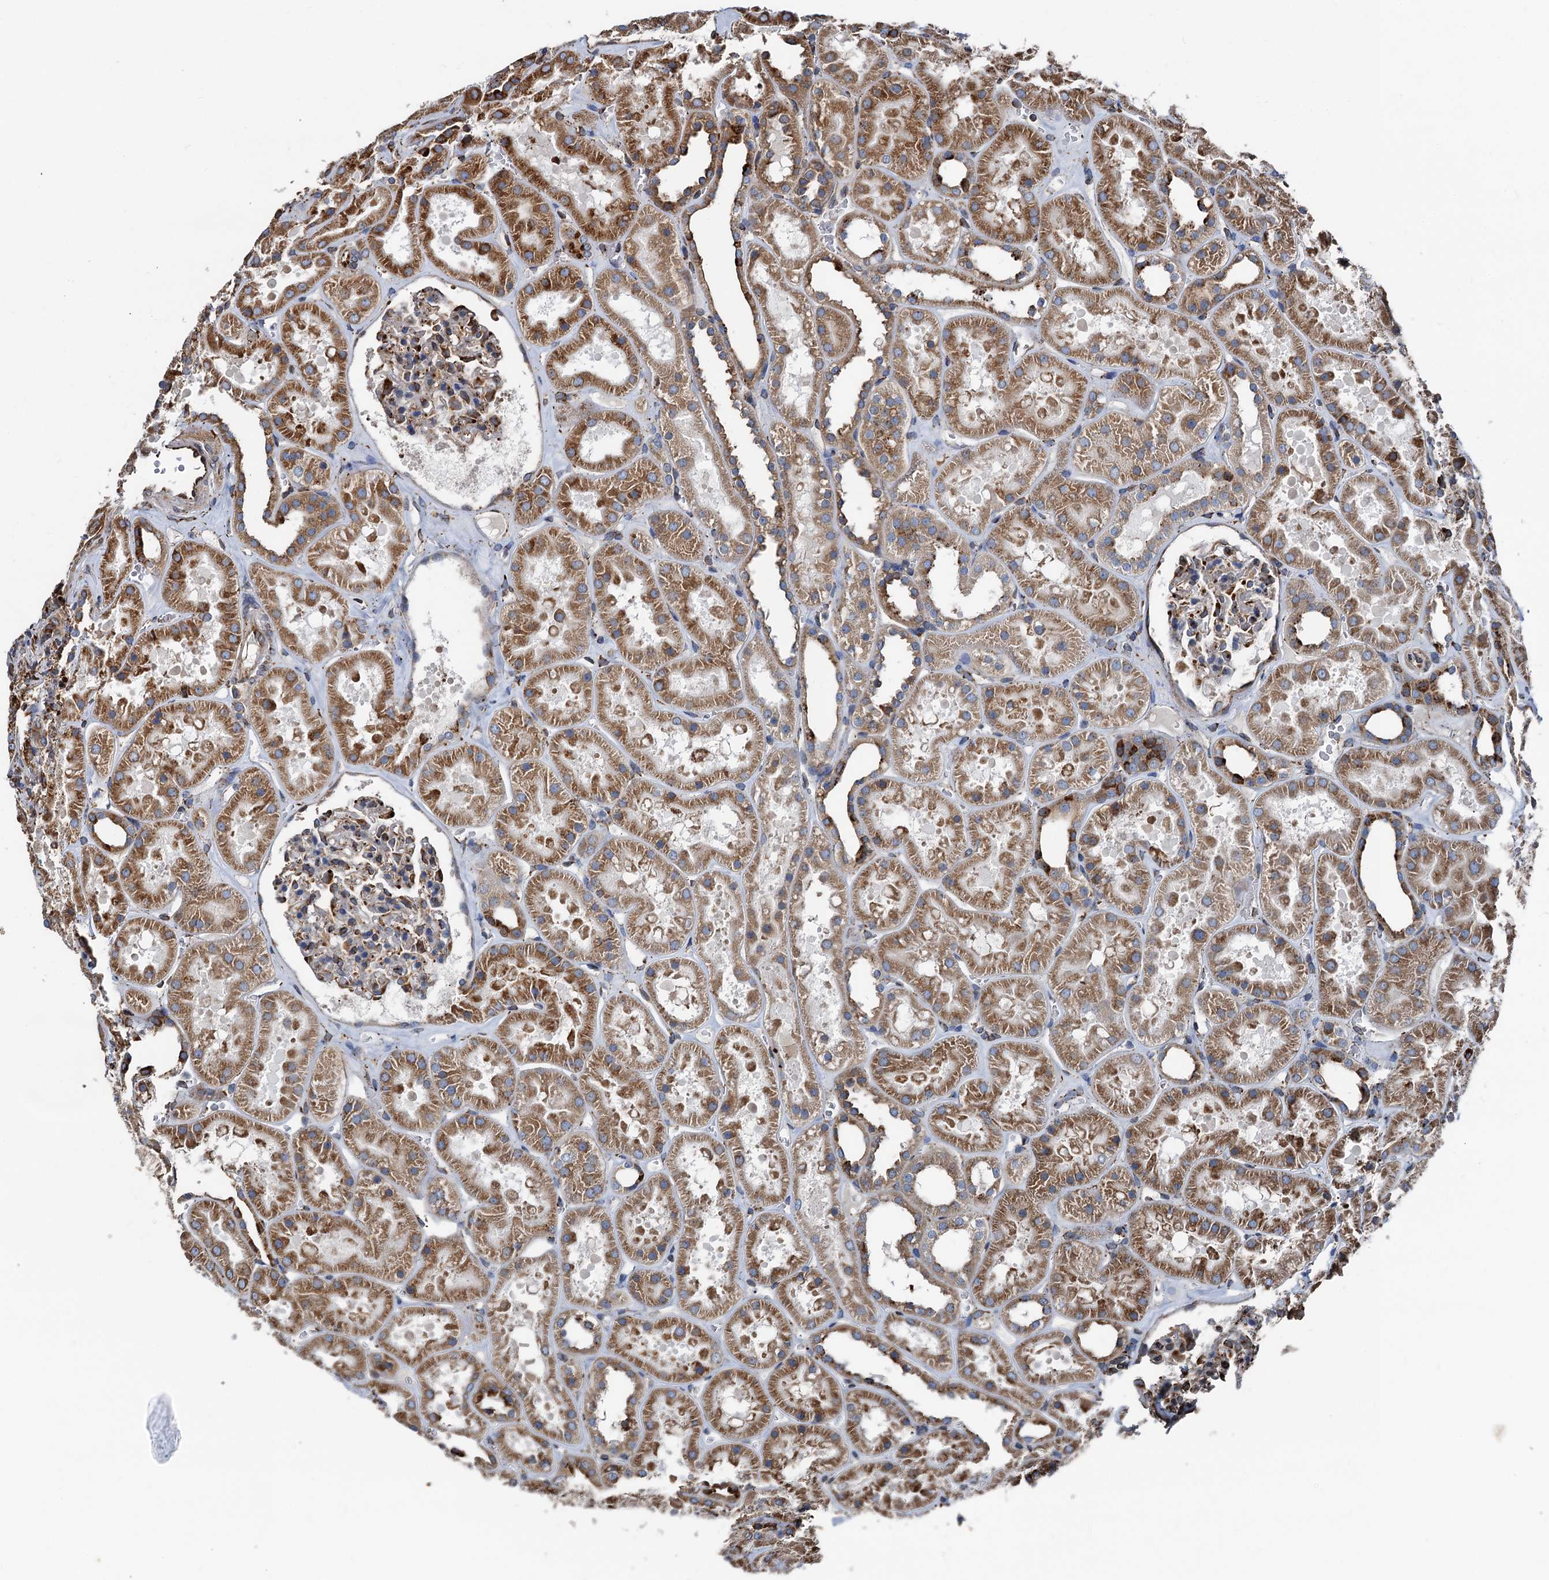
{"staining": {"intensity": "moderate", "quantity": "<25%", "location": "cytoplasmic/membranous"}, "tissue": "kidney", "cell_type": "Cells in glomeruli", "image_type": "normal", "snomed": [{"axis": "morphology", "description": "Normal tissue, NOS"}, {"axis": "topography", "description": "Kidney"}], "caption": "Kidney stained with a brown dye reveals moderate cytoplasmic/membranous positive positivity in approximately <25% of cells in glomeruli.", "gene": "NEURL1B", "patient": {"sex": "female", "age": 41}}